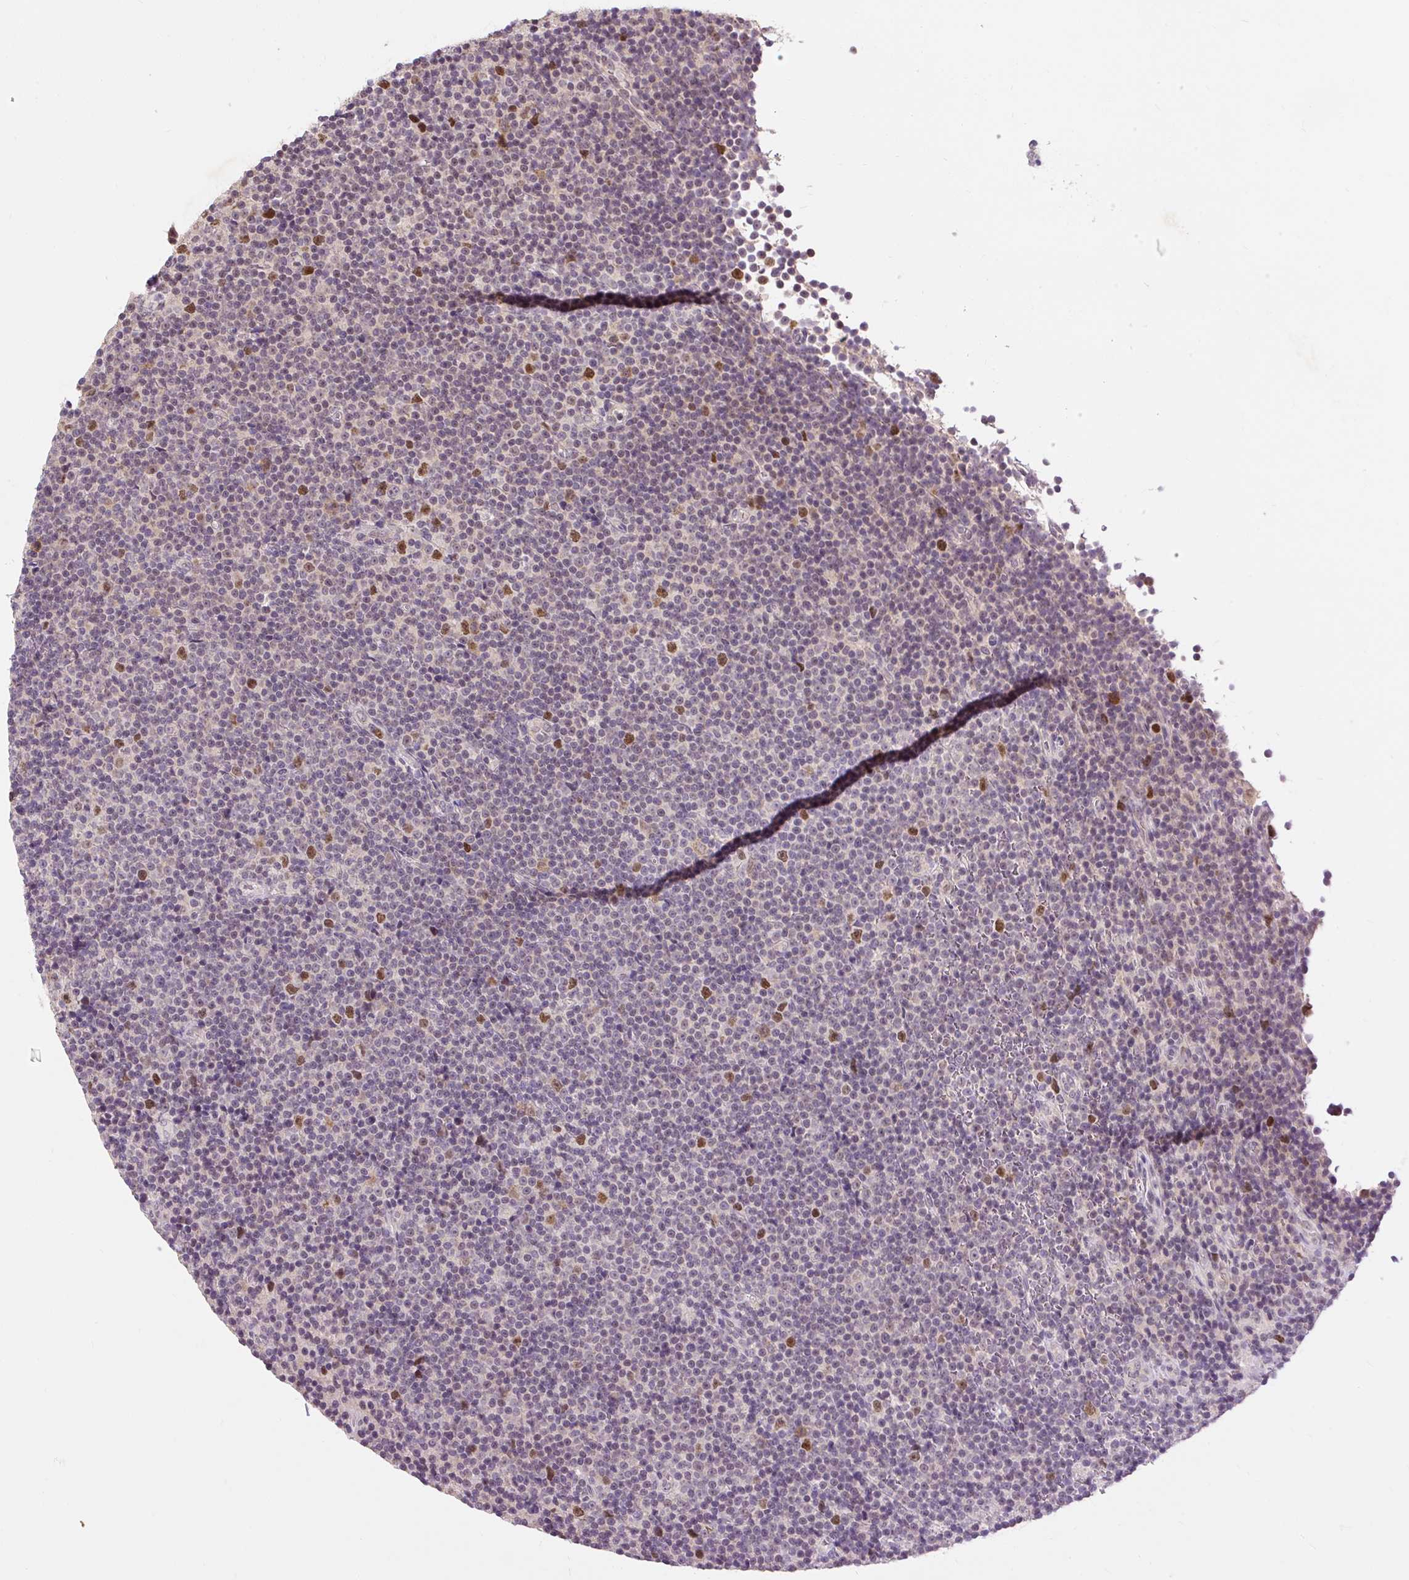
{"staining": {"intensity": "moderate", "quantity": "<25%", "location": "nuclear"}, "tissue": "lymphoma", "cell_type": "Tumor cells", "image_type": "cancer", "snomed": [{"axis": "morphology", "description": "Malignant lymphoma, non-Hodgkin's type, Low grade"}, {"axis": "topography", "description": "Lymph node"}], "caption": "DAB immunohistochemical staining of malignant lymphoma, non-Hodgkin's type (low-grade) reveals moderate nuclear protein positivity in about <25% of tumor cells.", "gene": "RACGAP1", "patient": {"sex": "female", "age": 67}}